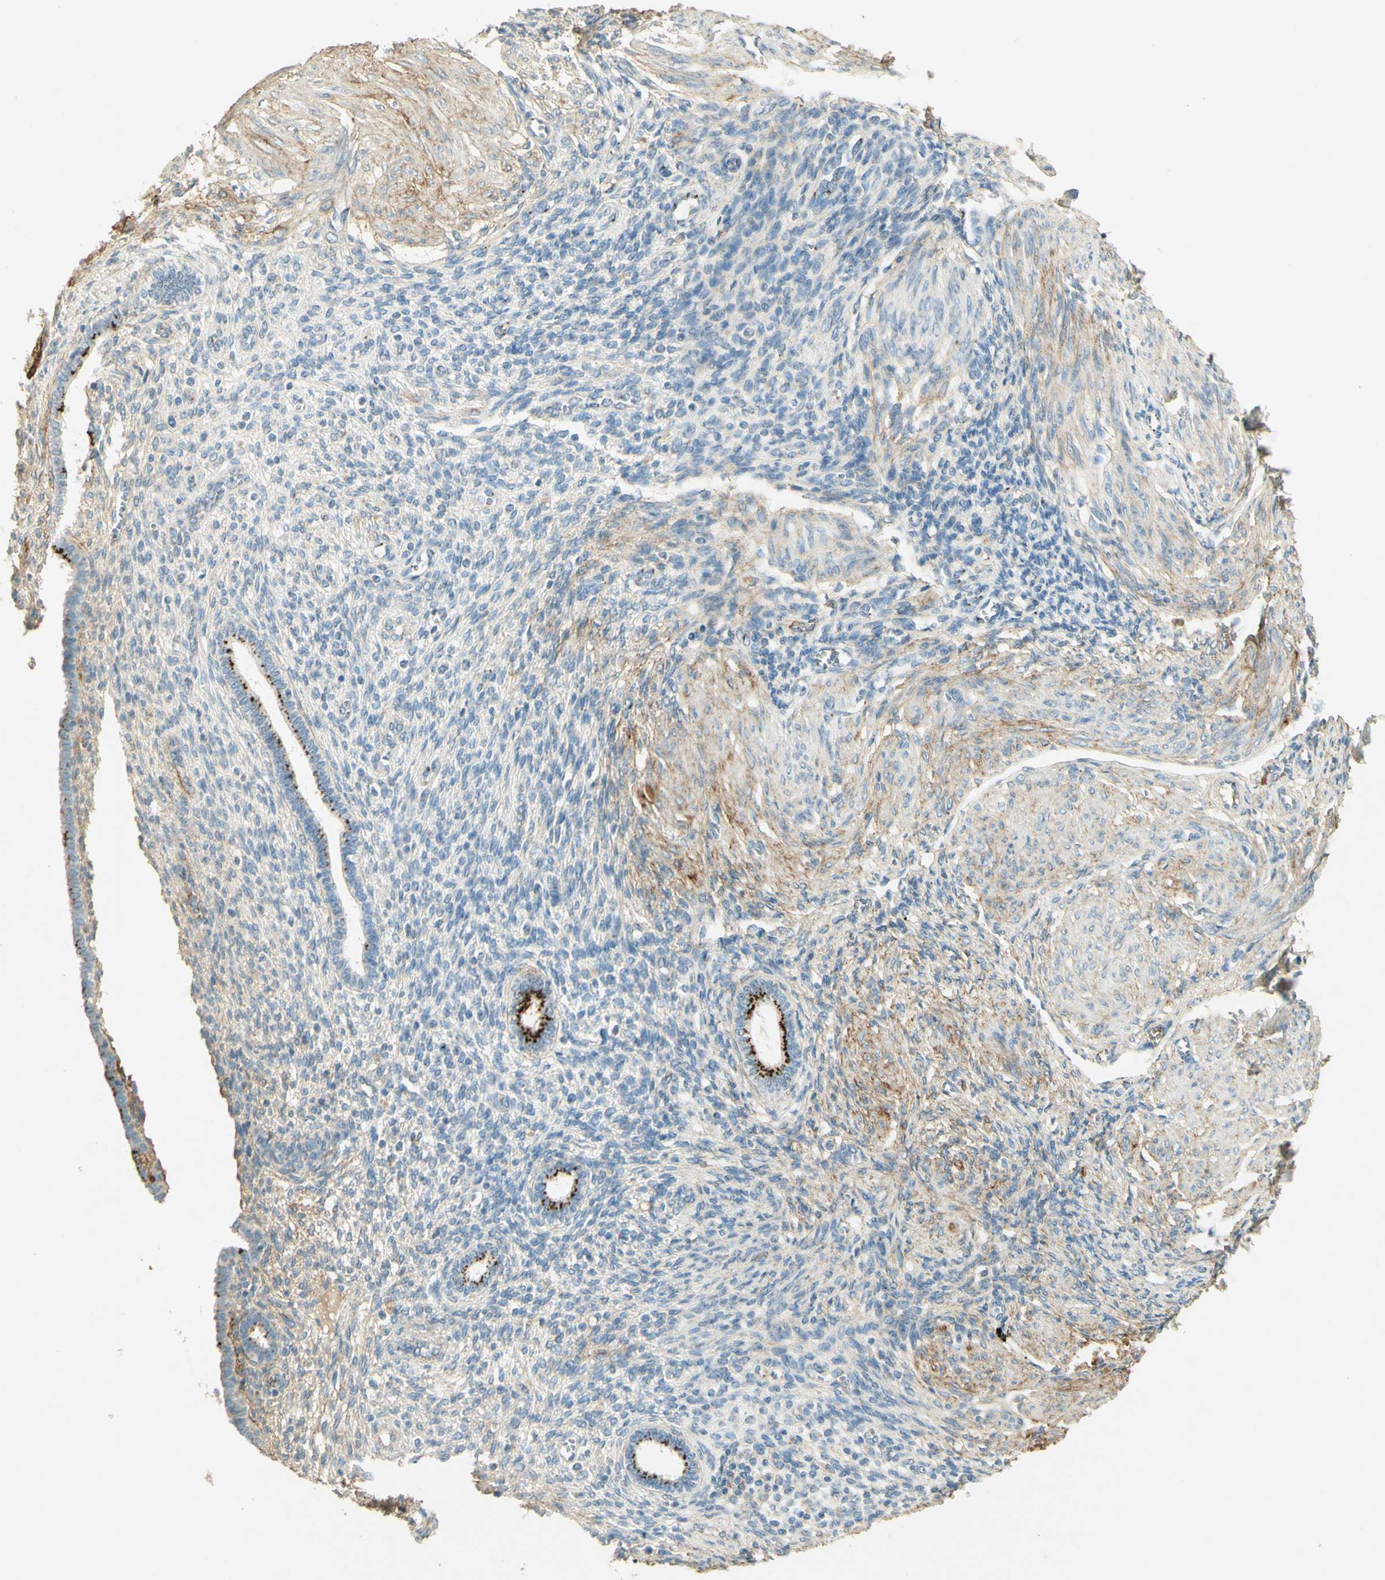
{"staining": {"intensity": "weak", "quantity": "<25%", "location": "cytoplasmic/membranous"}, "tissue": "endometrium", "cell_type": "Cells in endometrial stroma", "image_type": "normal", "snomed": [{"axis": "morphology", "description": "Normal tissue, NOS"}, {"axis": "topography", "description": "Endometrium"}], "caption": "Histopathology image shows no protein staining in cells in endometrial stroma of benign endometrium. Nuclei are stained in blue.", "gene": "TNN", "patient": {"sex": "female", "age": 72}}